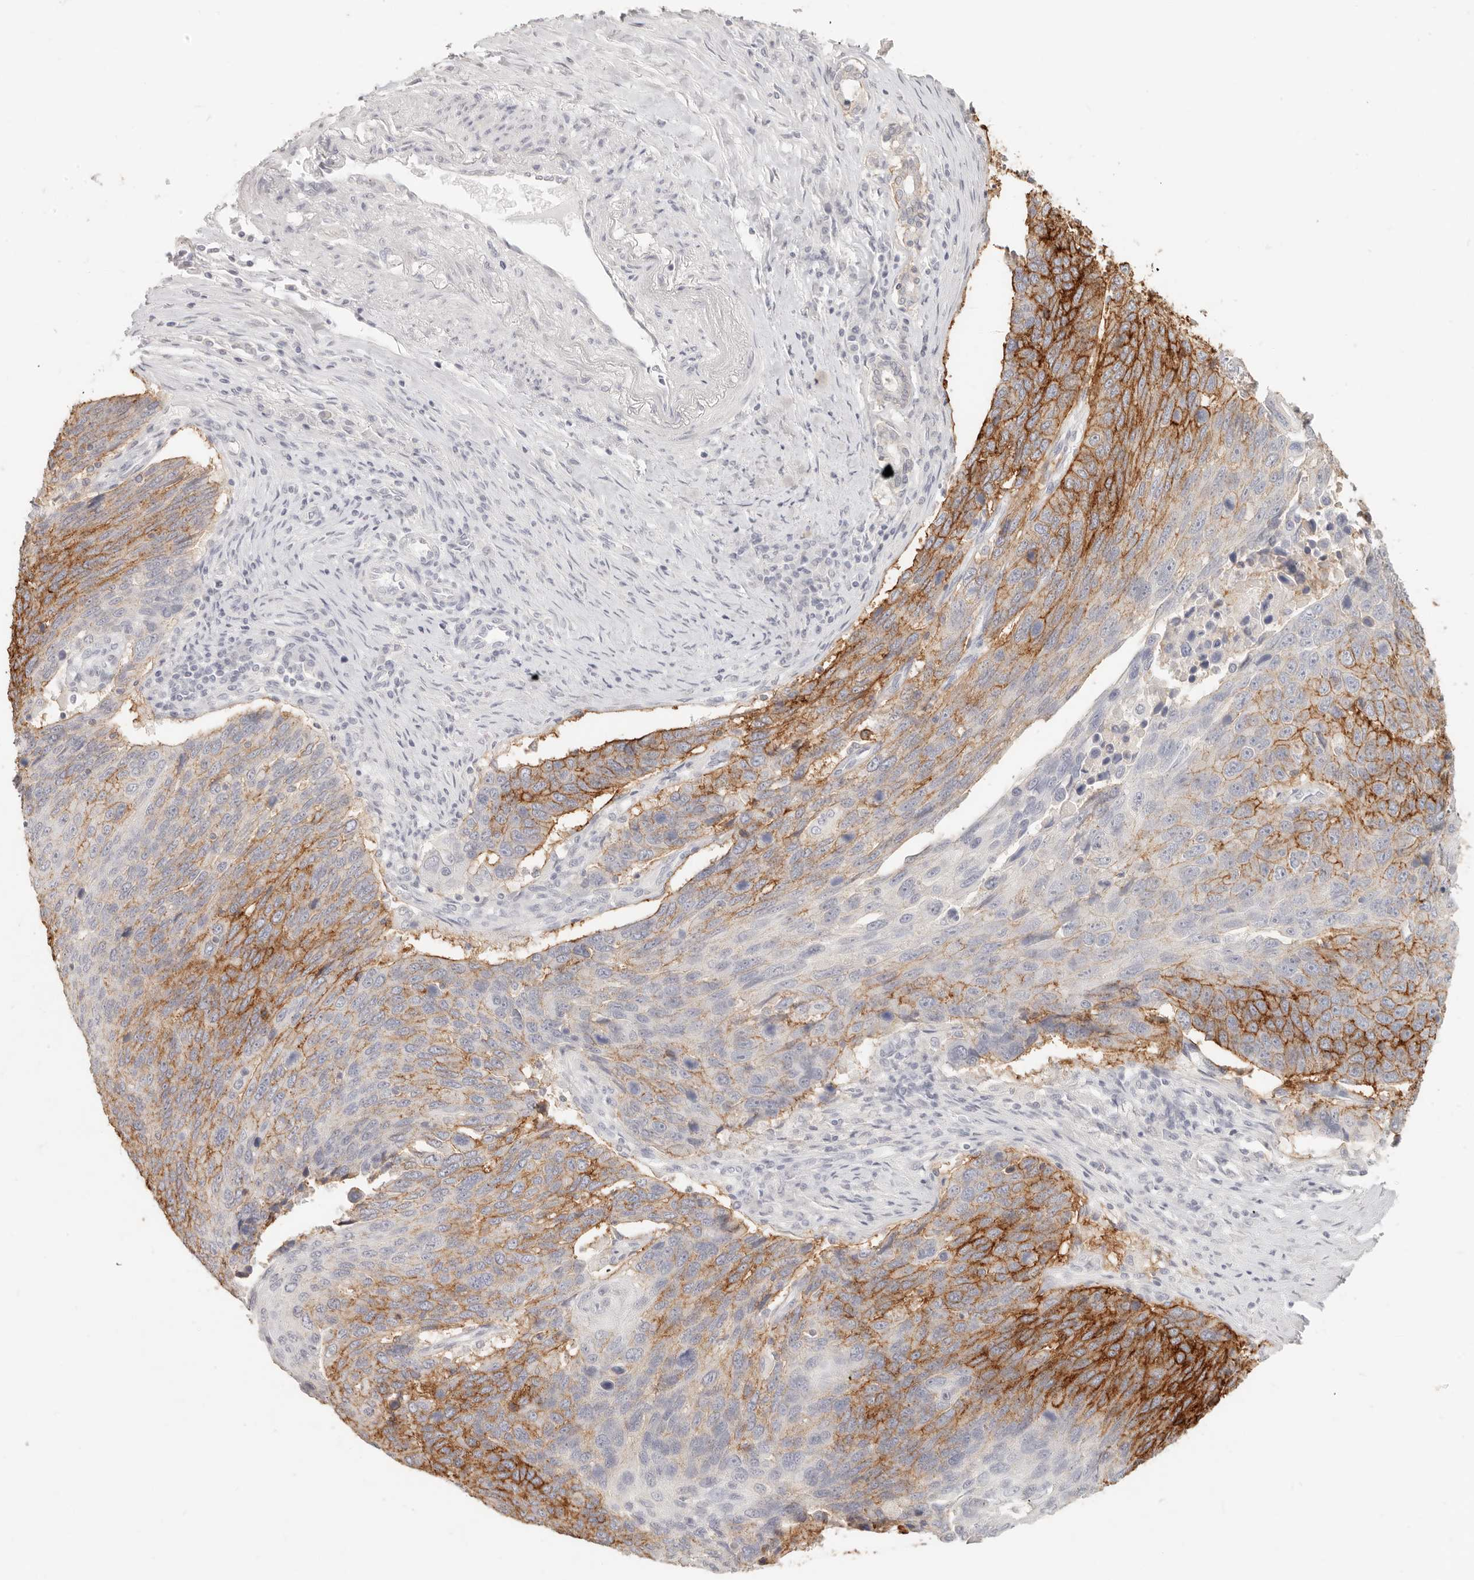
{"staining": {"intensity": "strong", "quantity": "25%-75%", "location": "cytoplasmic/membranous"}, "tissue": "lung cancer", "cell_type": "Tumor cells", "image_type": "cancer", "snomed": [{"axis": "morphology", "description": "Squamous cell carcinoma, NOS"}, {"axis": "topography", "description": "Lung"}], "caption": "Immunohistochemistry (DAB (3,3'-diaminobenzidine)) staining of human lung cancer demonstrates strong cytoplasmic/membranous protein staining in about 25%-75% of tumor cells.", "gene": "EPCAM", "patient": {"sex": "male", "age": 66}}